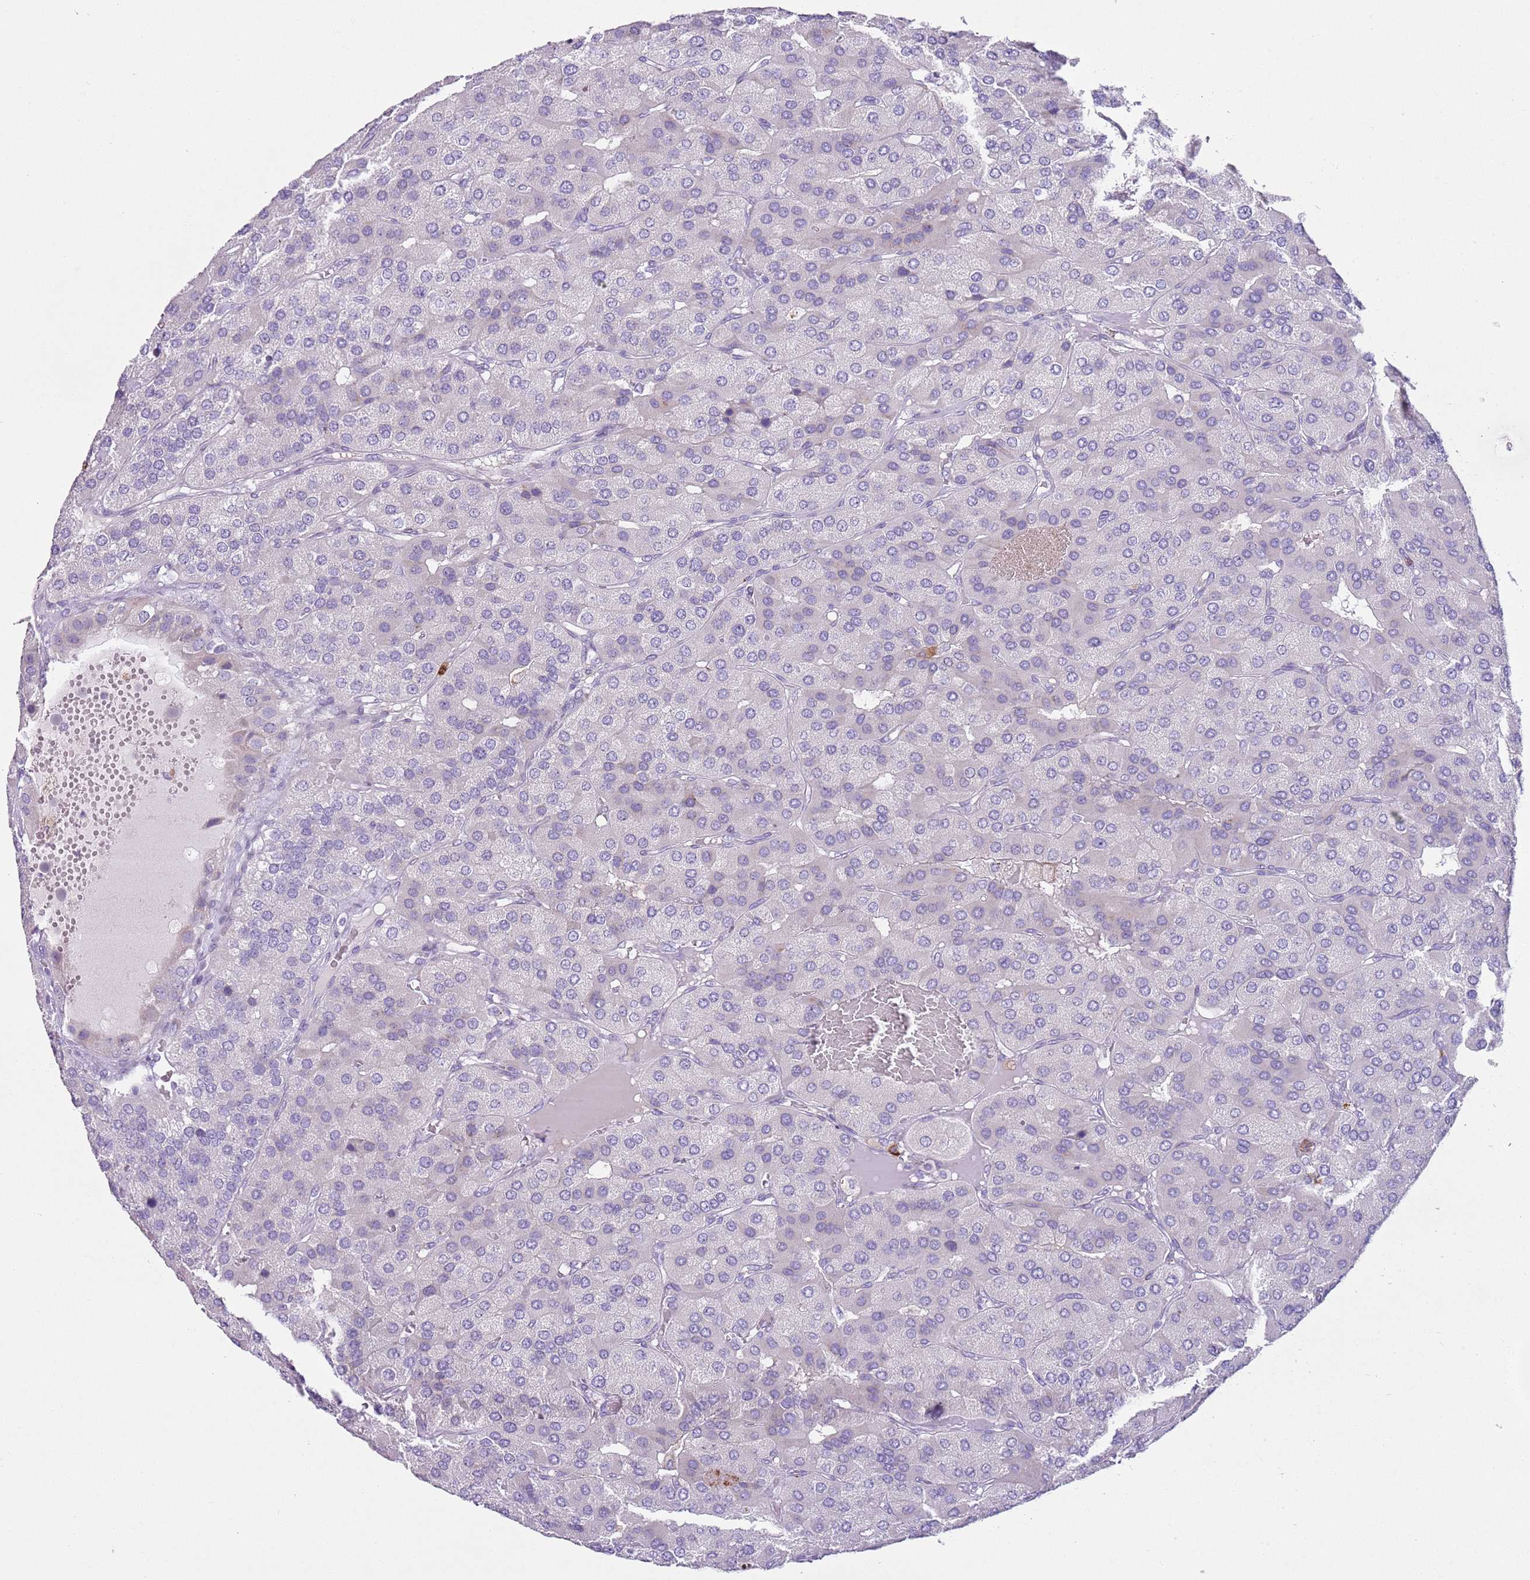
{"staining": {"intensity": "negative", "quantity": "none", "location": "none"}, "tissue": "parathyroid gland", "cell_type": "Glandular cells", "image_type": "normal", "snomed": [{"axis": "morphology", "description": "Normal tissue, NOS"}, {"axis": "morphology", "description": "Adenoma, NOS"}, {"axis": "topography", "description": "Parathyroid gland"}], "caption": "High magnification brightfield microscopy of benign parathyroid gland stained with DAB (3,3'-diaminobenzidine) (brown) and counterstained with hematoxylin (blue): glandular cells show no significant expression.", "gene": "CD177", "patient": {"sex": "female", "age": 86}}